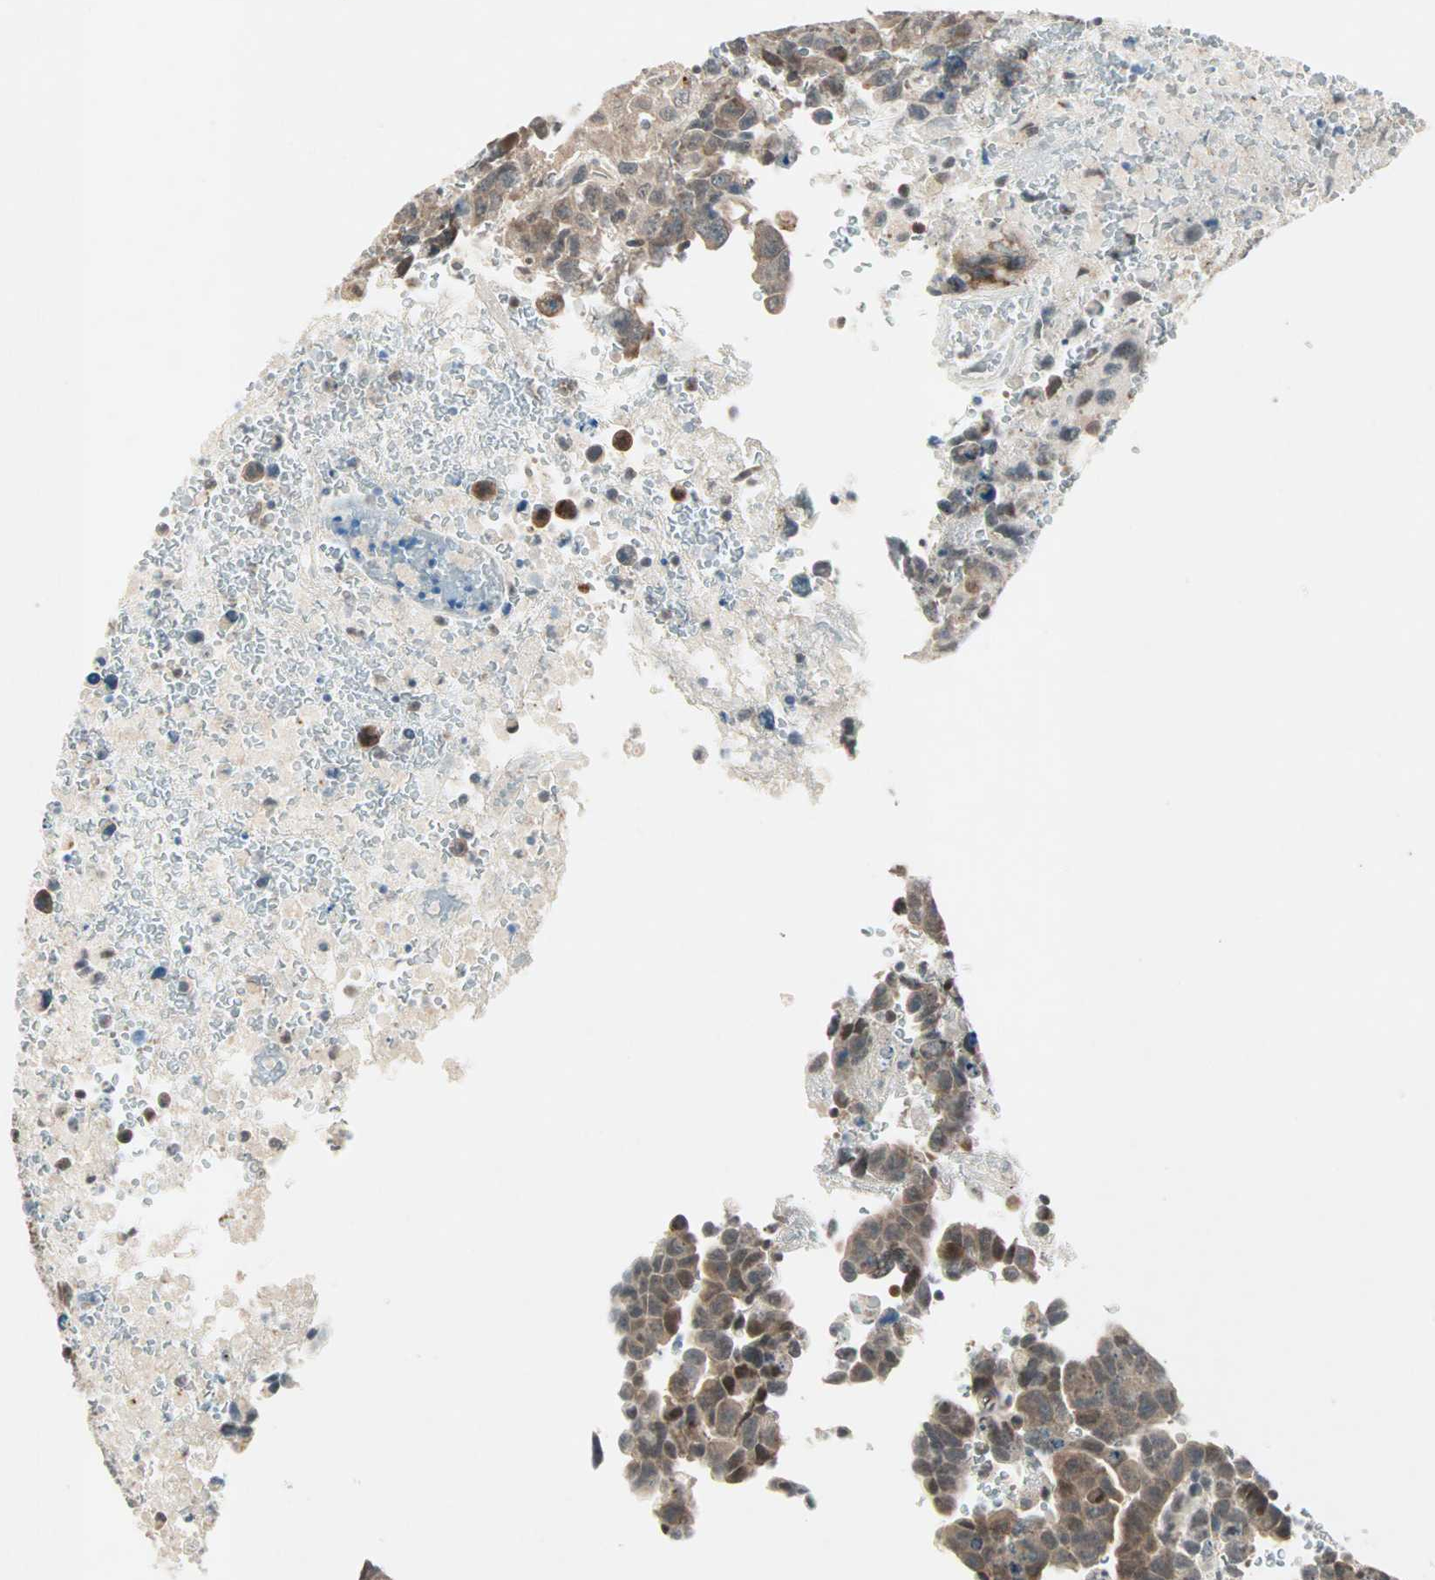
{"staining": {"intensity": "moderate", "quantity": "25%-75%", "location": "cytoplasmic/membranous,nuclear"}, "tissue": "testis cancer", "cell_type": "Tumor cells", "image_type": "cancer", "snomed": [{"axis": "morphology", "description": "Carcinoma, Embryonal, NOS"}, {"axis": "topography", "description": "Testis"}], "caption": "The immunohistochemical stain highlights moderate cytoplasmic/membranous and nuclear staining in tumor cells of testis cancer tissue. (Brightfield microscopy of DAB IHC at high magnification).", "gene": "RTL6", "patient": {"sex": "male", "age": 28}}